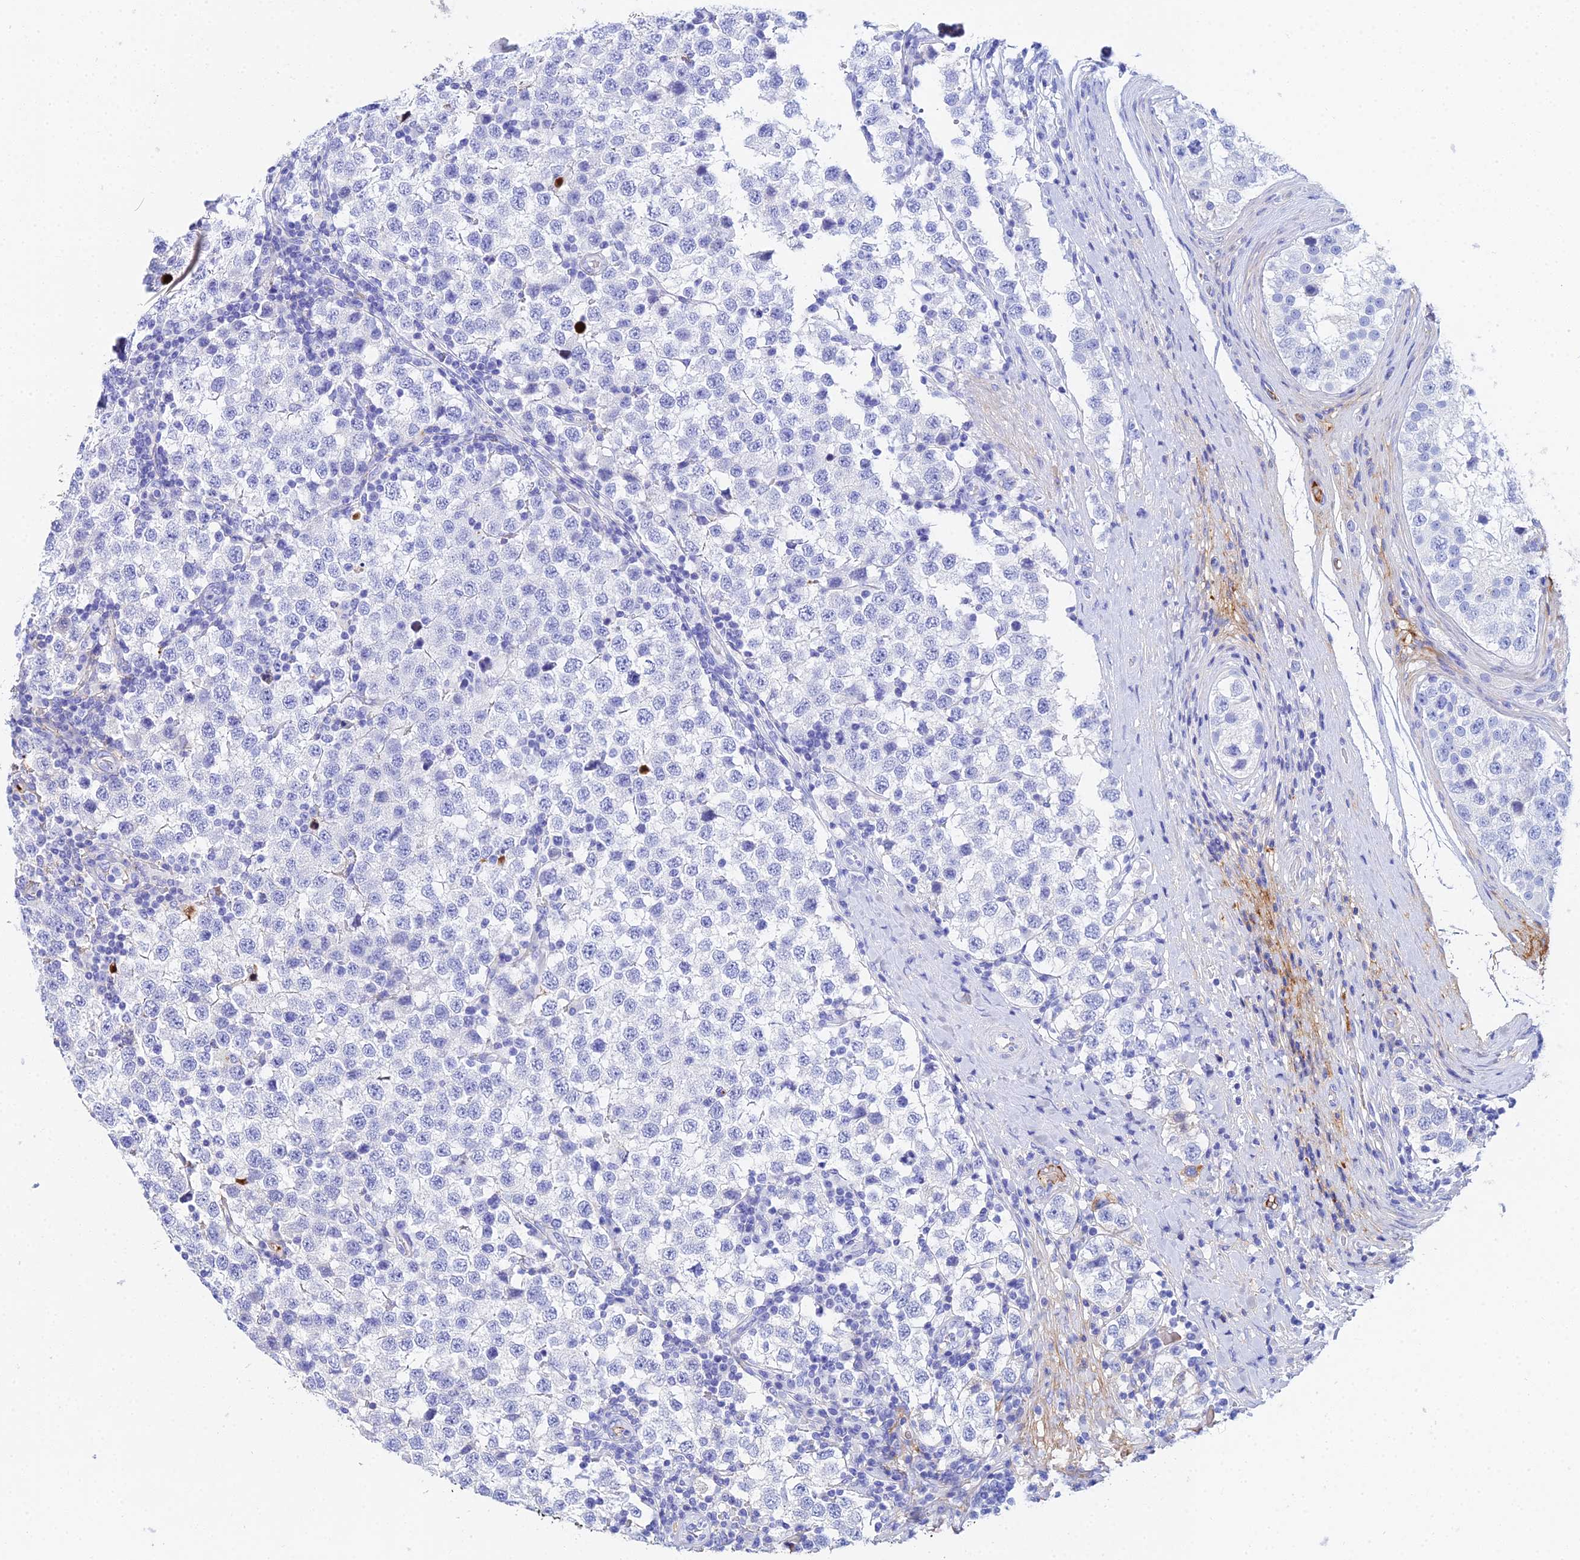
{"staining": {"intensity": "negative", "quantity": "none", "location": "none"}, "tissue": "testis cancer", "cell_type": "Tumor cells", "image_type": "cancer", "snomed": [{"axis": "morphology", "description": "Seminoma, NOS"}, {"axis": "topography", "description": "Testis"}], "caption": "Testis seminoma stained for a protein using immunohistochemistry (IHC) exhibits no staining tumor cells.", "gene": "CELA3A", "patient": {"sex": "male", "age": 34}}